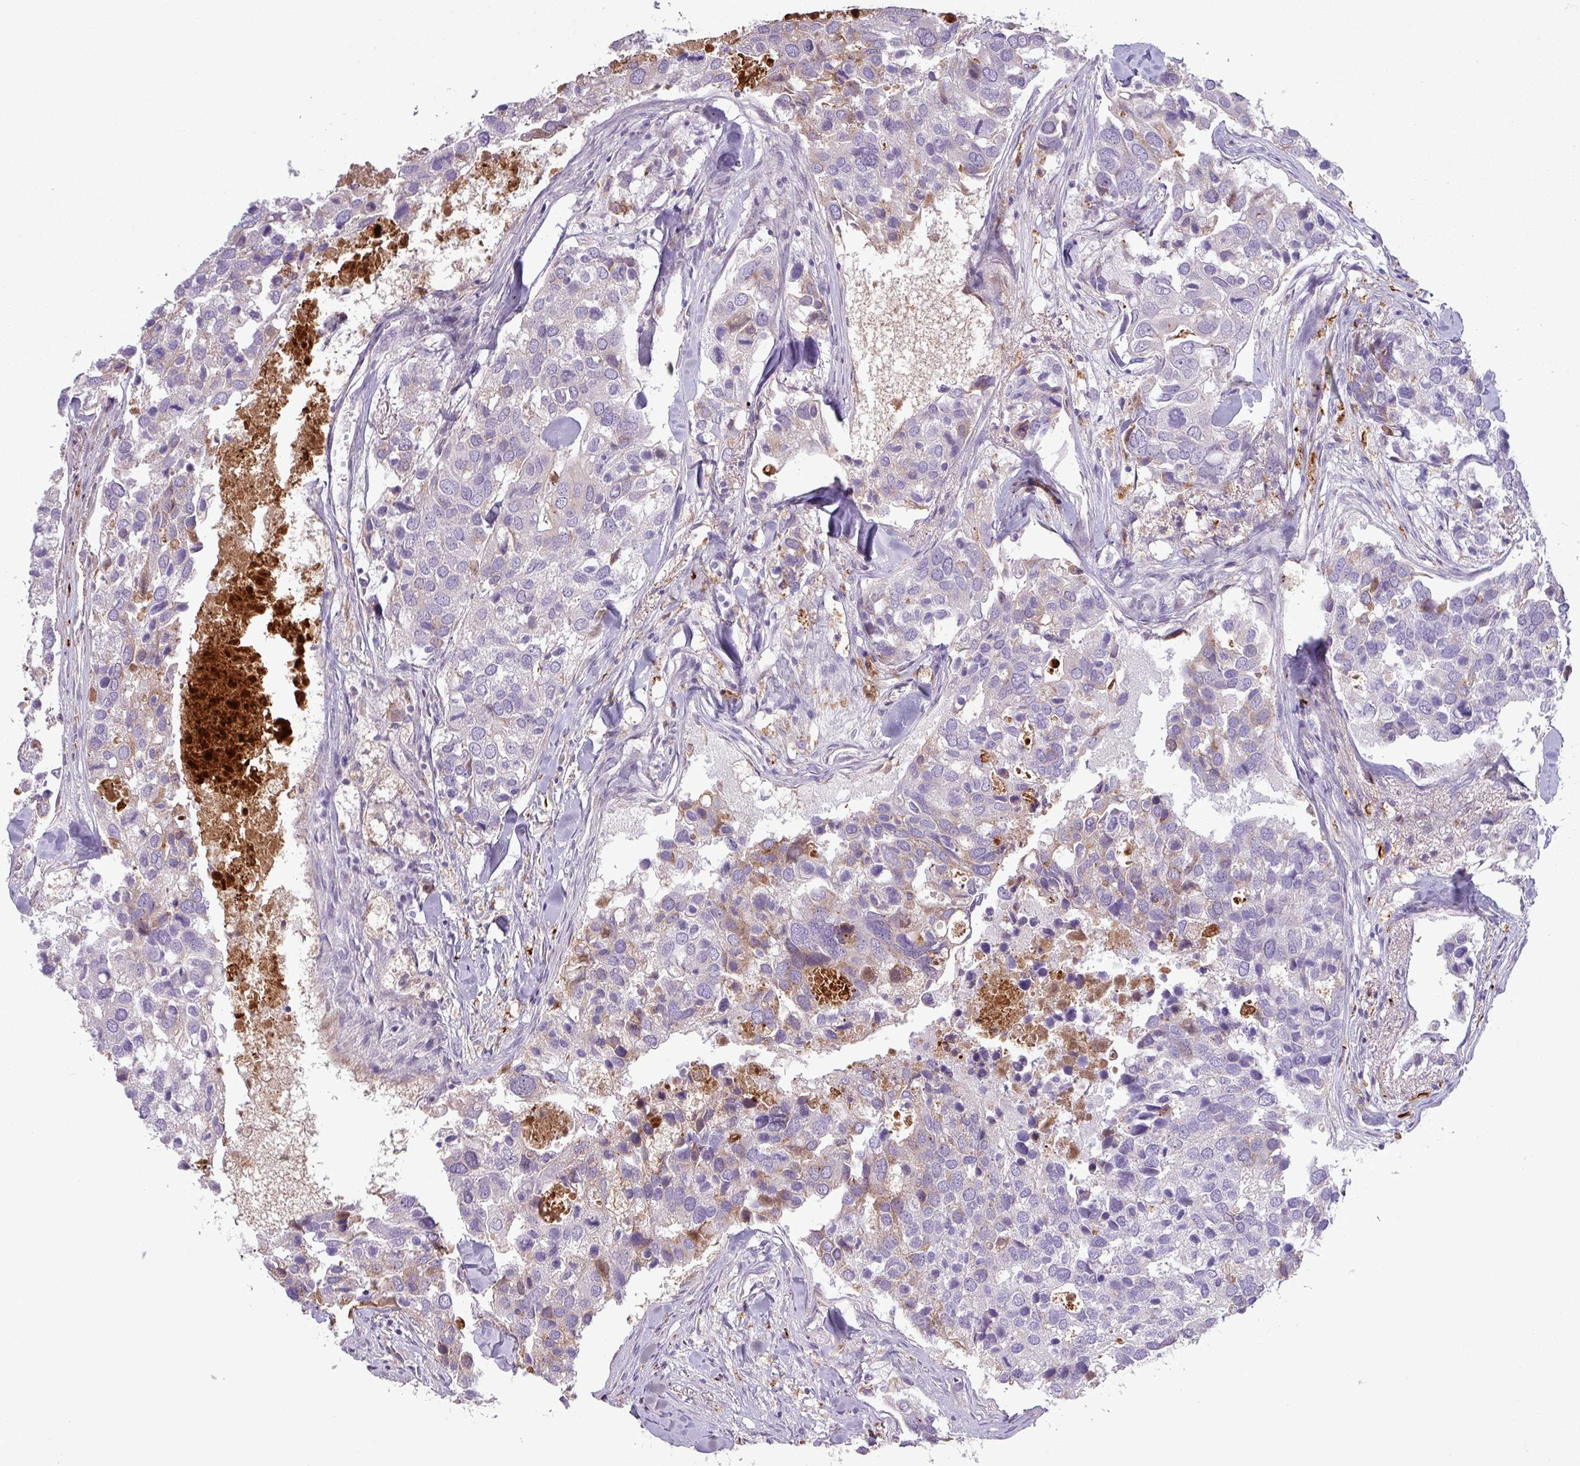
{"staining": {"intensity": "weak", "quantity": "<25%", "location": "cytoplasmic/membranous"}, "tissue": "breast cancer", "cell_type": "Tumor cells", "image_type": "cancer", "snomed": [{"axis": "morphology", "description": "Duct carcinoma"}, {"axis": "topography", "description": "Breast"}], "caption": "Breast cancer stained for a protein using IHC exhibits no expression tumor cells.", "gene": "C4B", "patient": {"sex": "female", "age": 83}}